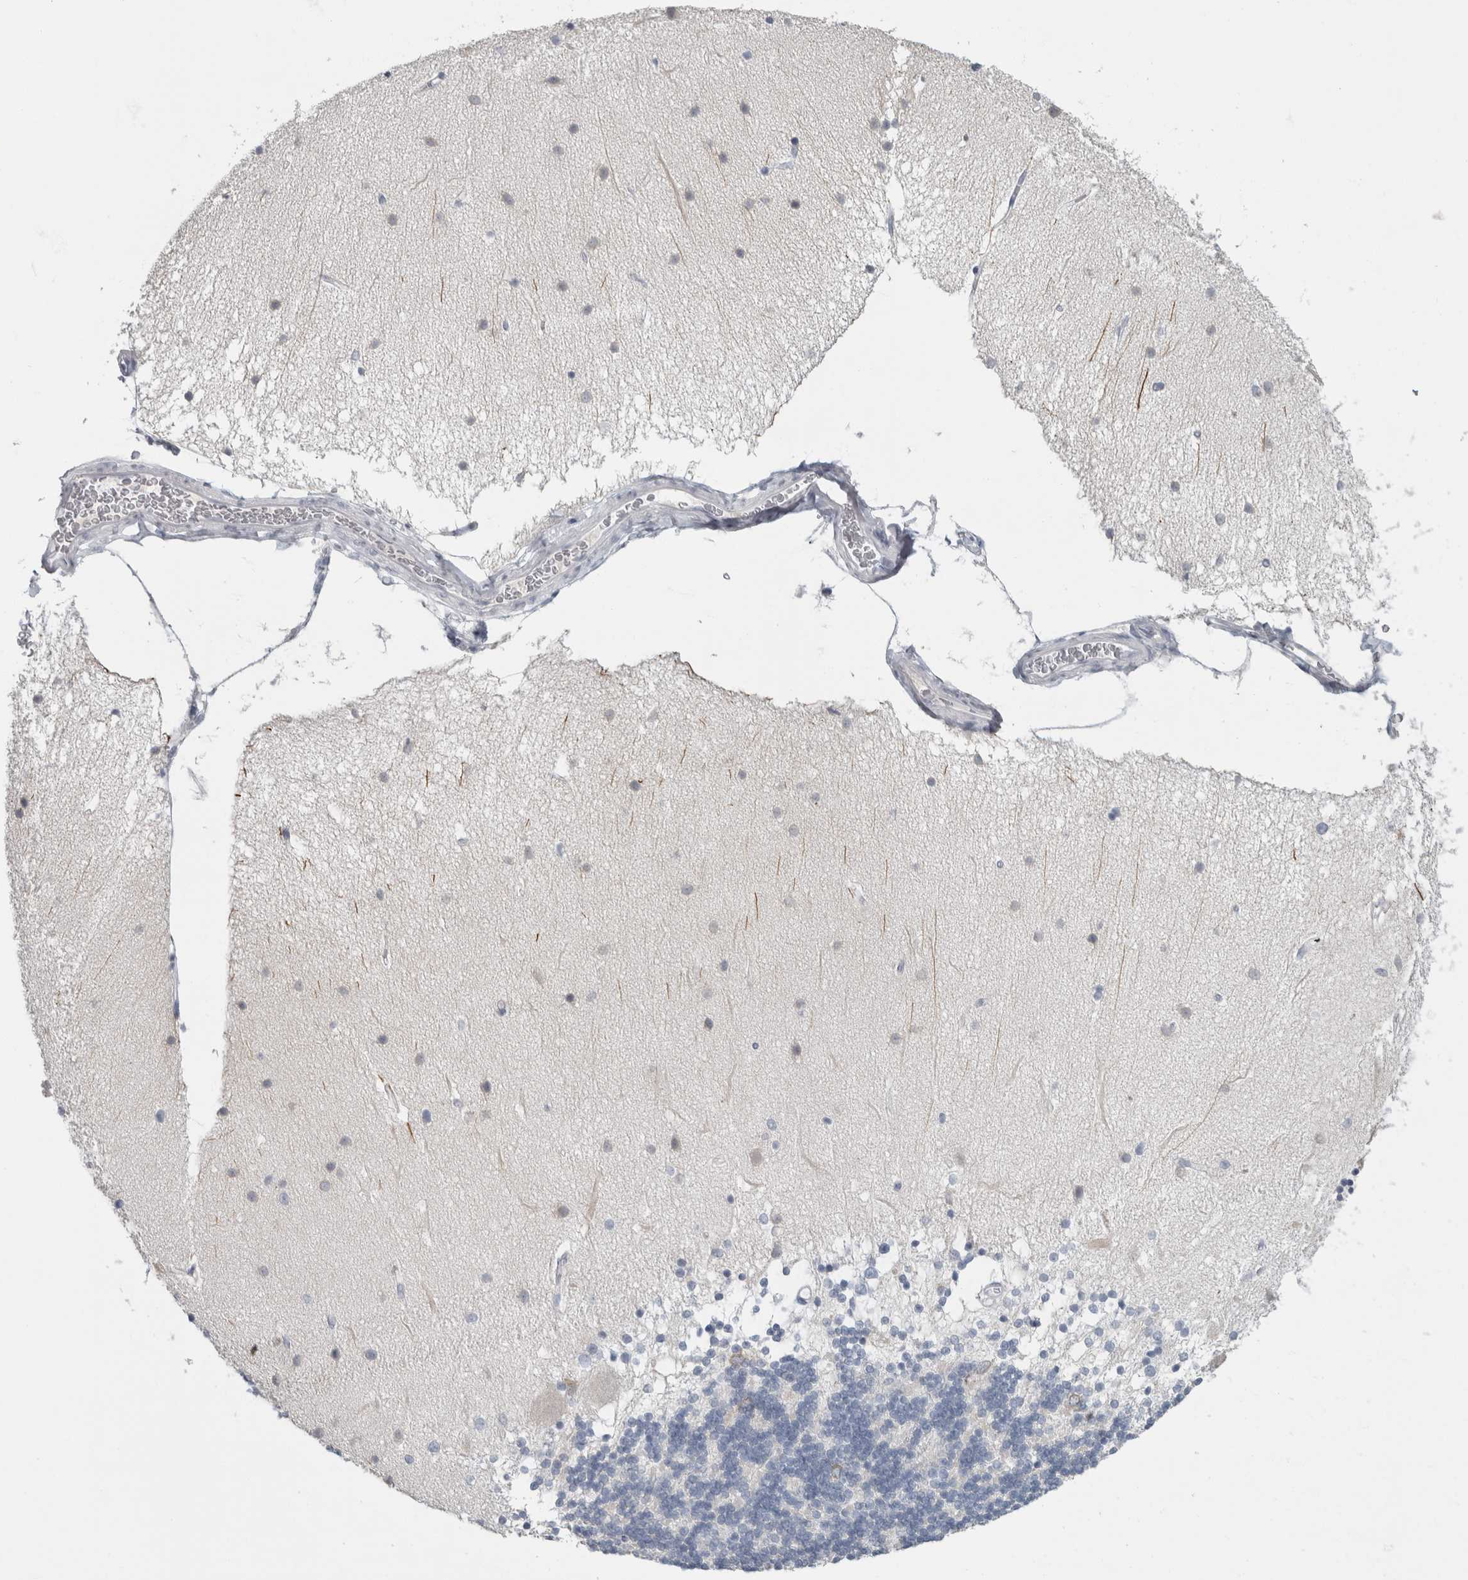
{"staining": {"intensity": "negative", "quantity": "none", "location": "none"}, "tissue": "cerebellum", "cell_type": "Cells in granular layer", "image_type": "normal", "snomed": [{"axis": "morphology", "description": "Normal tissue, NOS"}, {"axis": "topography", "description": "Cerebellum"}], "caption": "An immunohistochemistry micrograph of benign cerebellum is shown. There is no staining in cells in granular layer of cerebellum. Nuclei are stained in blue.", "gene": "ADAM2", "patient": {"sex": "female", "age": 54}}